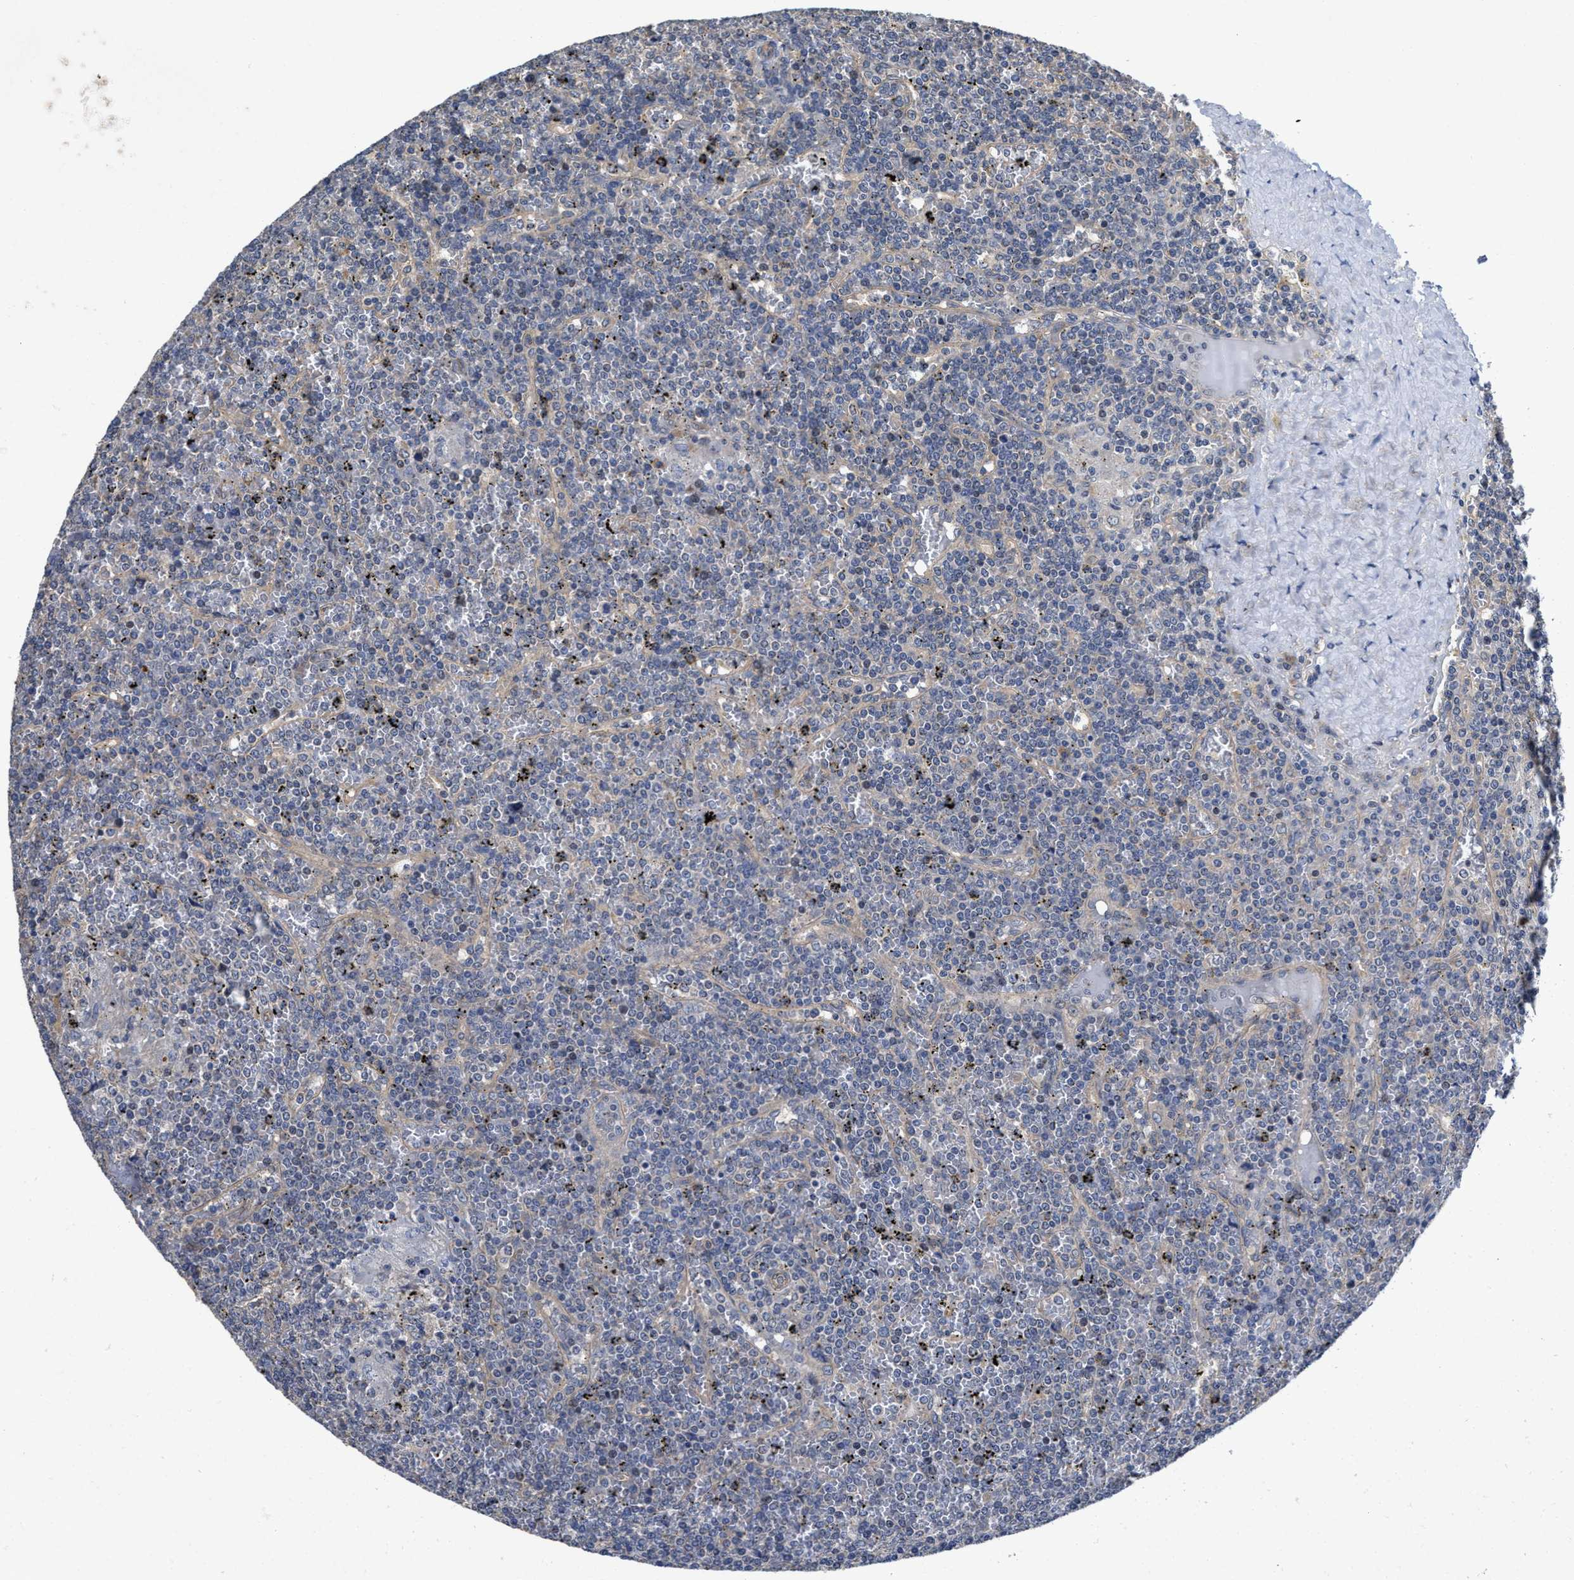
{"staining": {"intensity": "negative", "quantity": "none", "location": "none"}, "tissue": "lymphoma", "cell_type": "Tumor cells", "image_type": "cancer", "snomed": [{"axis": "morphology", "description": "Malignant lymphoma, non-Hodgkin's type, Low grade"}, {"axis": "topography", "description": "Spleen"}], "caption": "Human malignant lymphoma, non-Hodgkin's type (low-grade) stained for a protein using immunohistochemistry (IHC) demonstrates no positivity in tumor cells.", "gene": "TRAF6", "patient": {"sex": "female", "age": 19}}